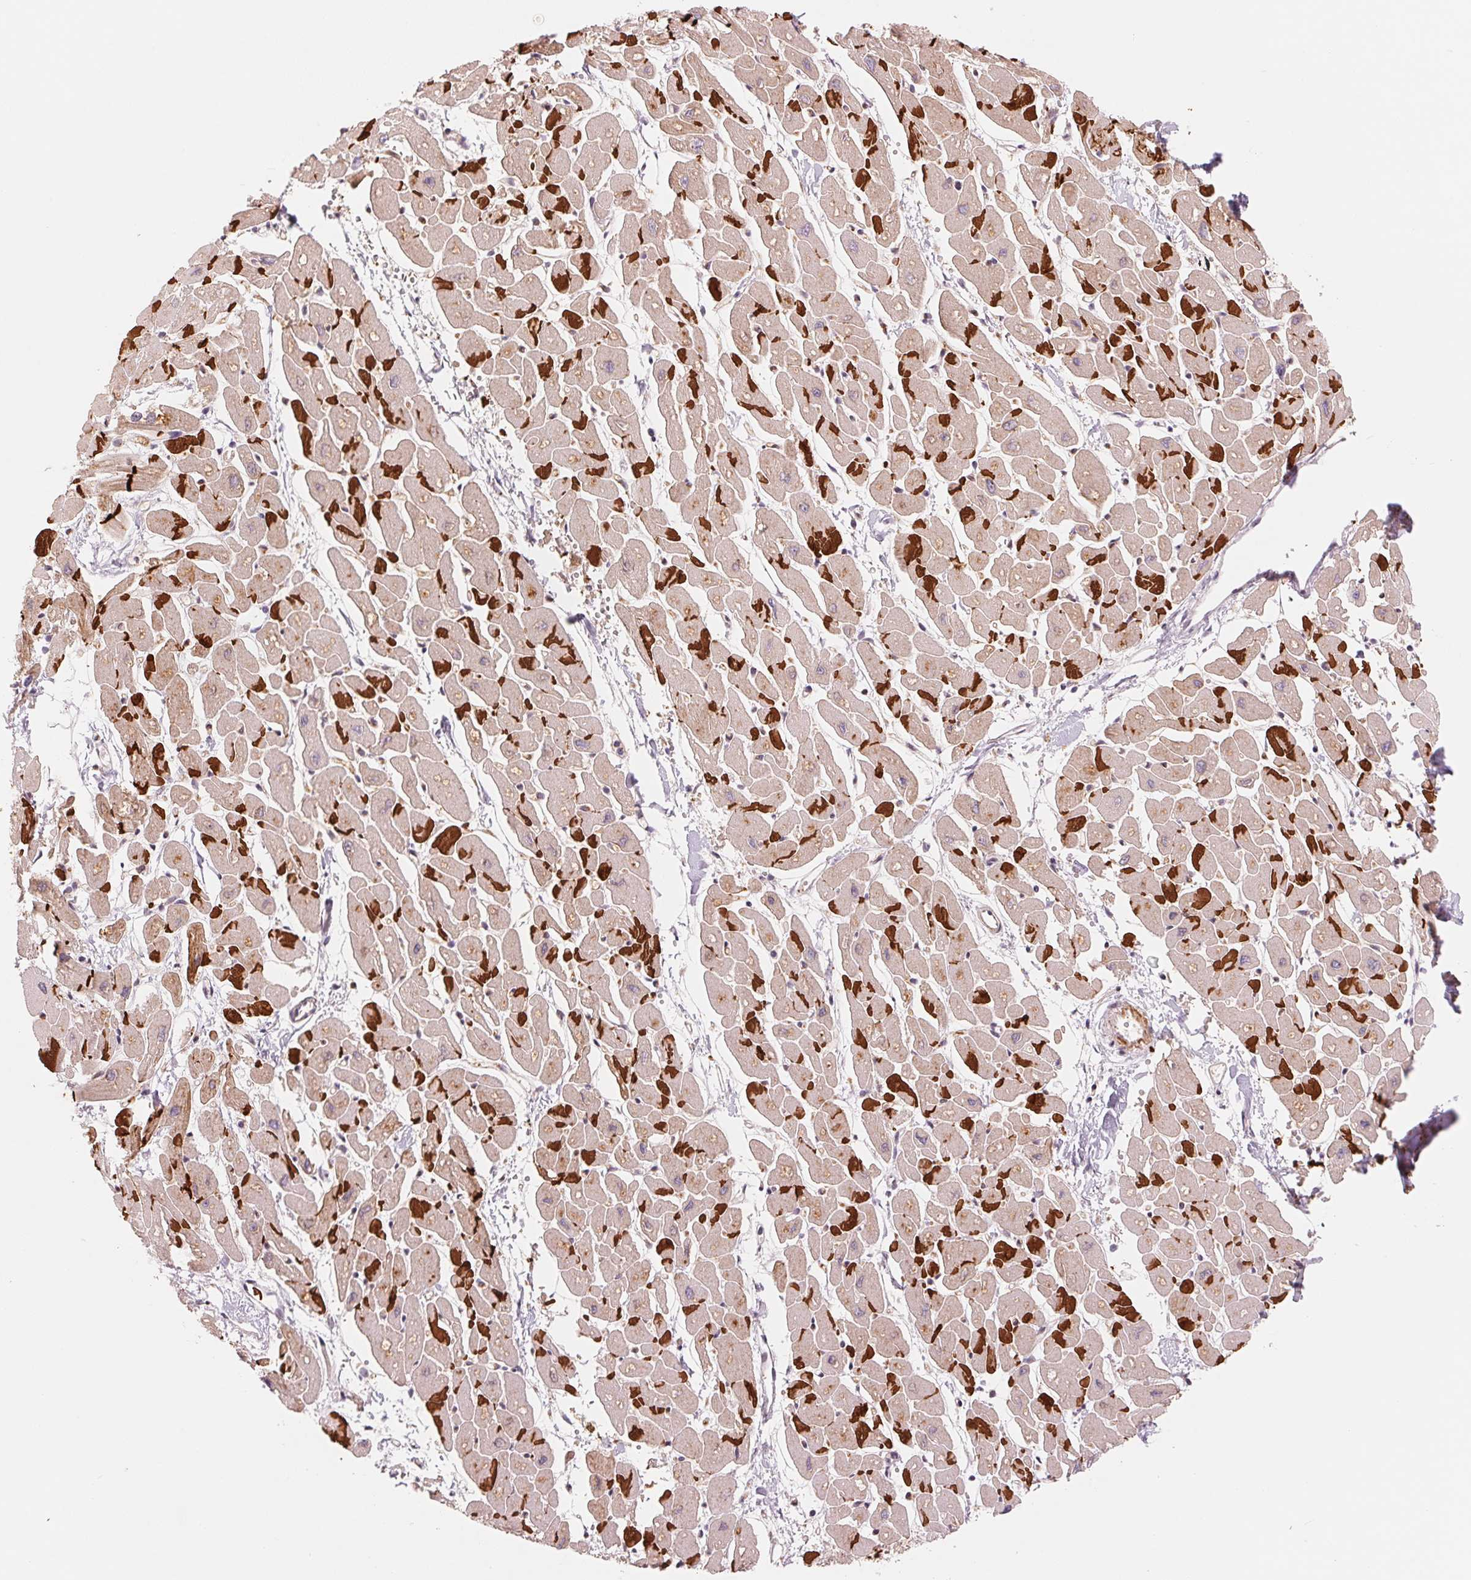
{"staining": {"intensity": "strong", "quantity": "25%-75%", "location": "cytoplasmic/membranous"}, "tissue": "heart muscle", "cell_type": "Cardiomyocytes", "image_type": "normal", "snomed": [{"axis": "morphology", "description": "Normal tissue, NOS"}, {"axis": "topography", "description": "Heart"}], "caption": "About 25%-75% of cardiomyocytes in benign human heart muscle demonstrate strong cytoplasmic/membranous protein staining as visualized by brown immunohistochemical staining.", "gene": "SLC17A4", "patient": {"sex": "male", "age": 57}}